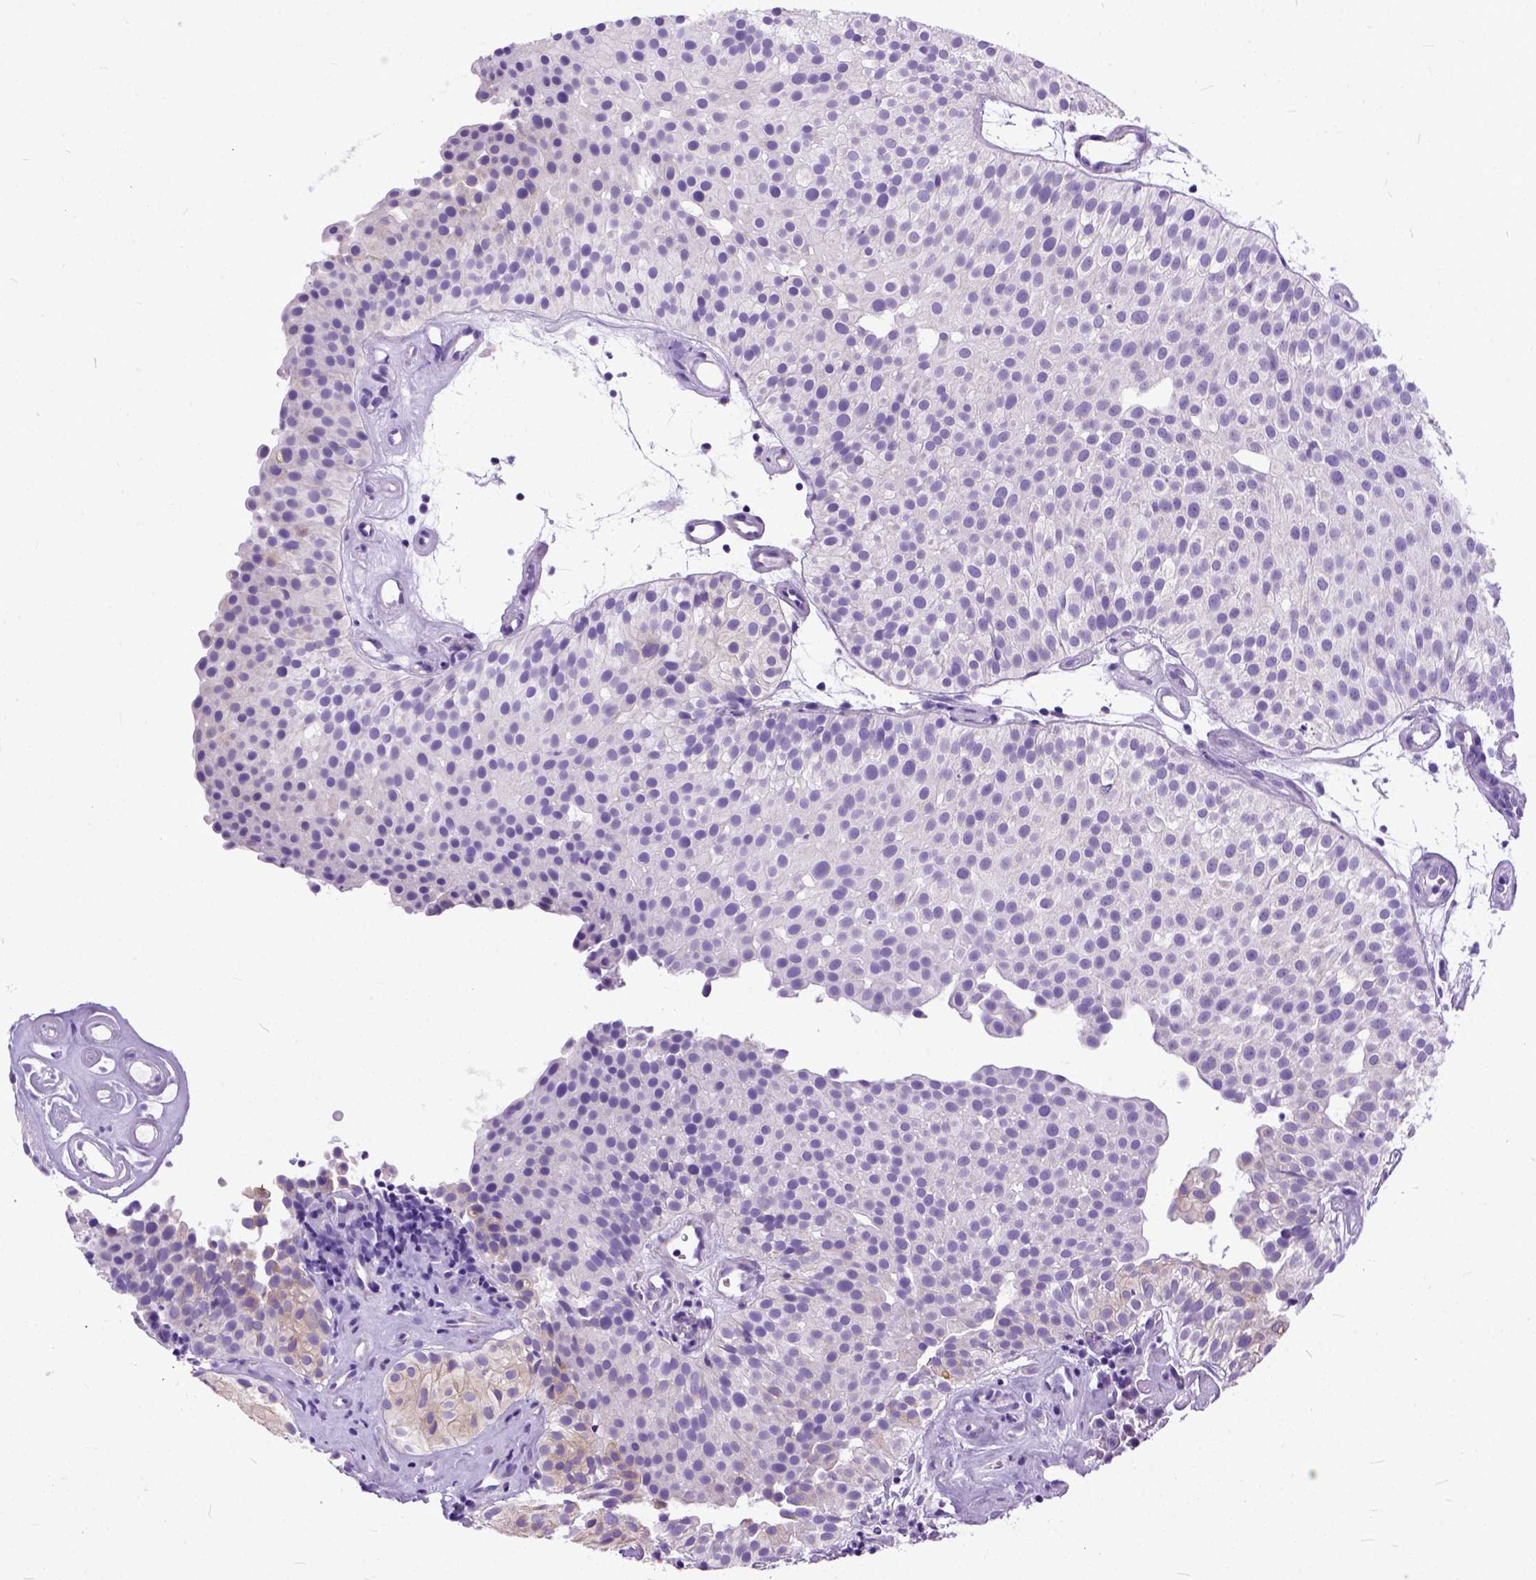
{"staining": {"intensity": "negative", "quantity": "none", "location": "none"}, "tissue": "urothelial cancer", "cell_type": "Tumor cells", "image_type": "cancer", "snomed": [{"axis": "morphology", "description": "Urothelial carcinoma, Low grade"}, {"axis": "topography", "description": "Urinary bladder"}], "caption": "A high-resolution micrograph shows immunohistochemistry (IHC) staining of urothelial cancer, which exhibits no significant positivity in tumor cells.", "gene": "PPL", "patient": {"sex": "female", "age": 87}}